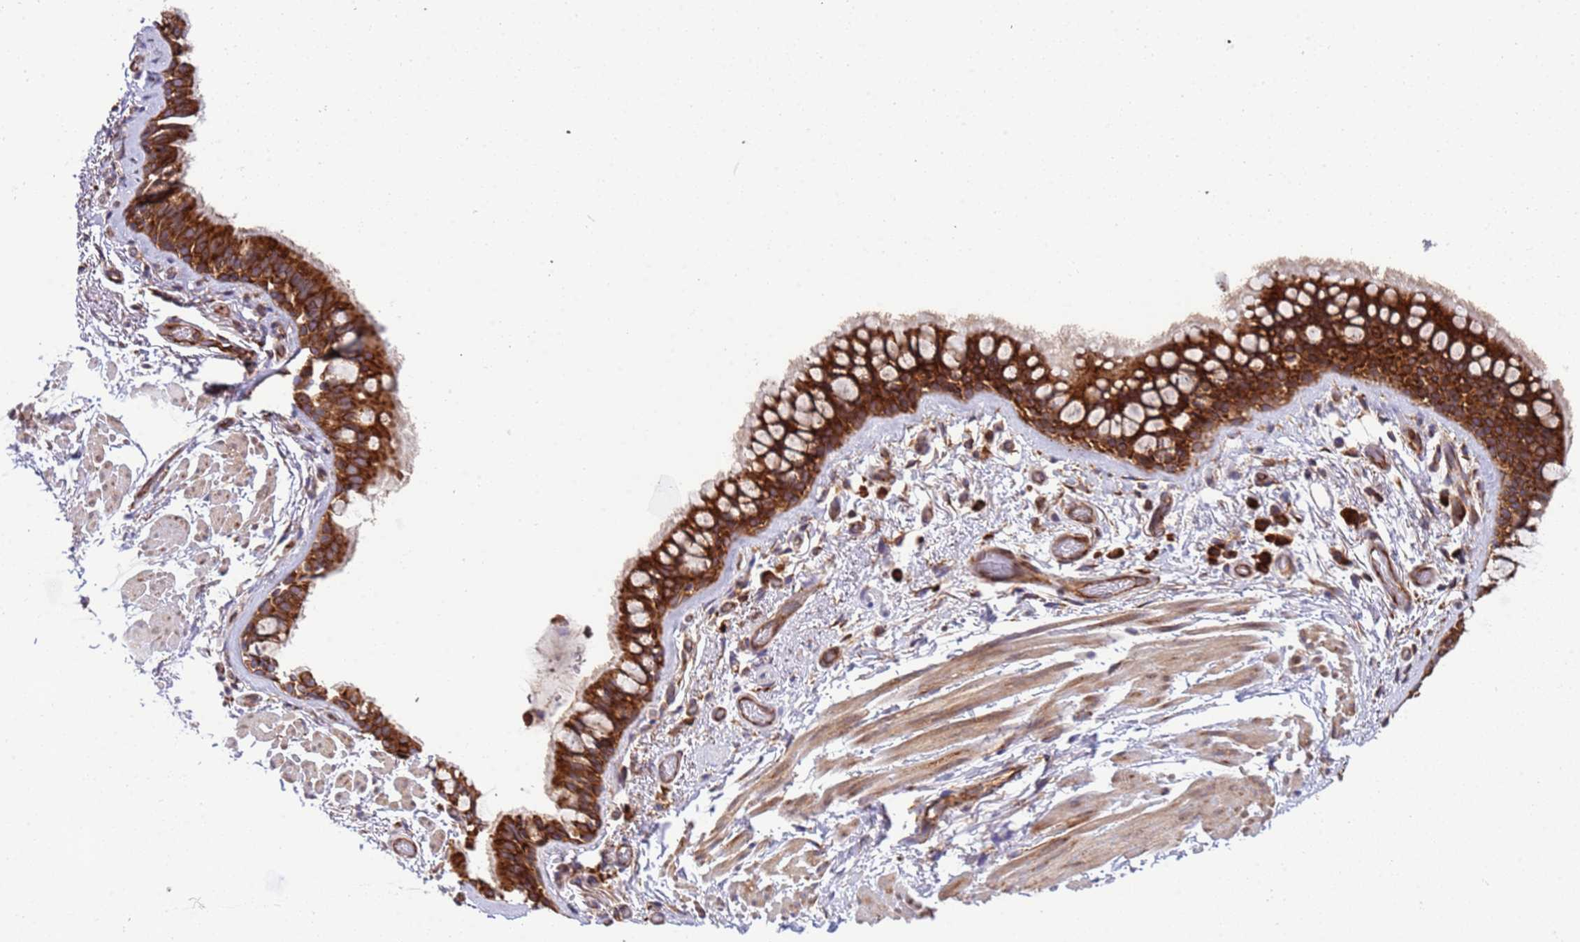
{"staining": {"intensity": "strong", "quantity": ">75%", "location": "cytoplasmic/membranous"}, "tissue": "bronchus", "cell_type": "Respiratory epithelial cells", "image_type": "normal", "snomed": [{"axis": "morphology", "description": "Normal tissue, NOS"}, {"axis": "topography", "description": "Bronchus"}], "caption": "DAB immunohistochemical staining of benign human bronchus exhibits strong cytoplasmic/membranous protein staining in about >75% of respiratory epithelial cells. Nuclei are stained in blue.", "gene": "RPL36", "patient": {"sex": "male", "age": 65}}